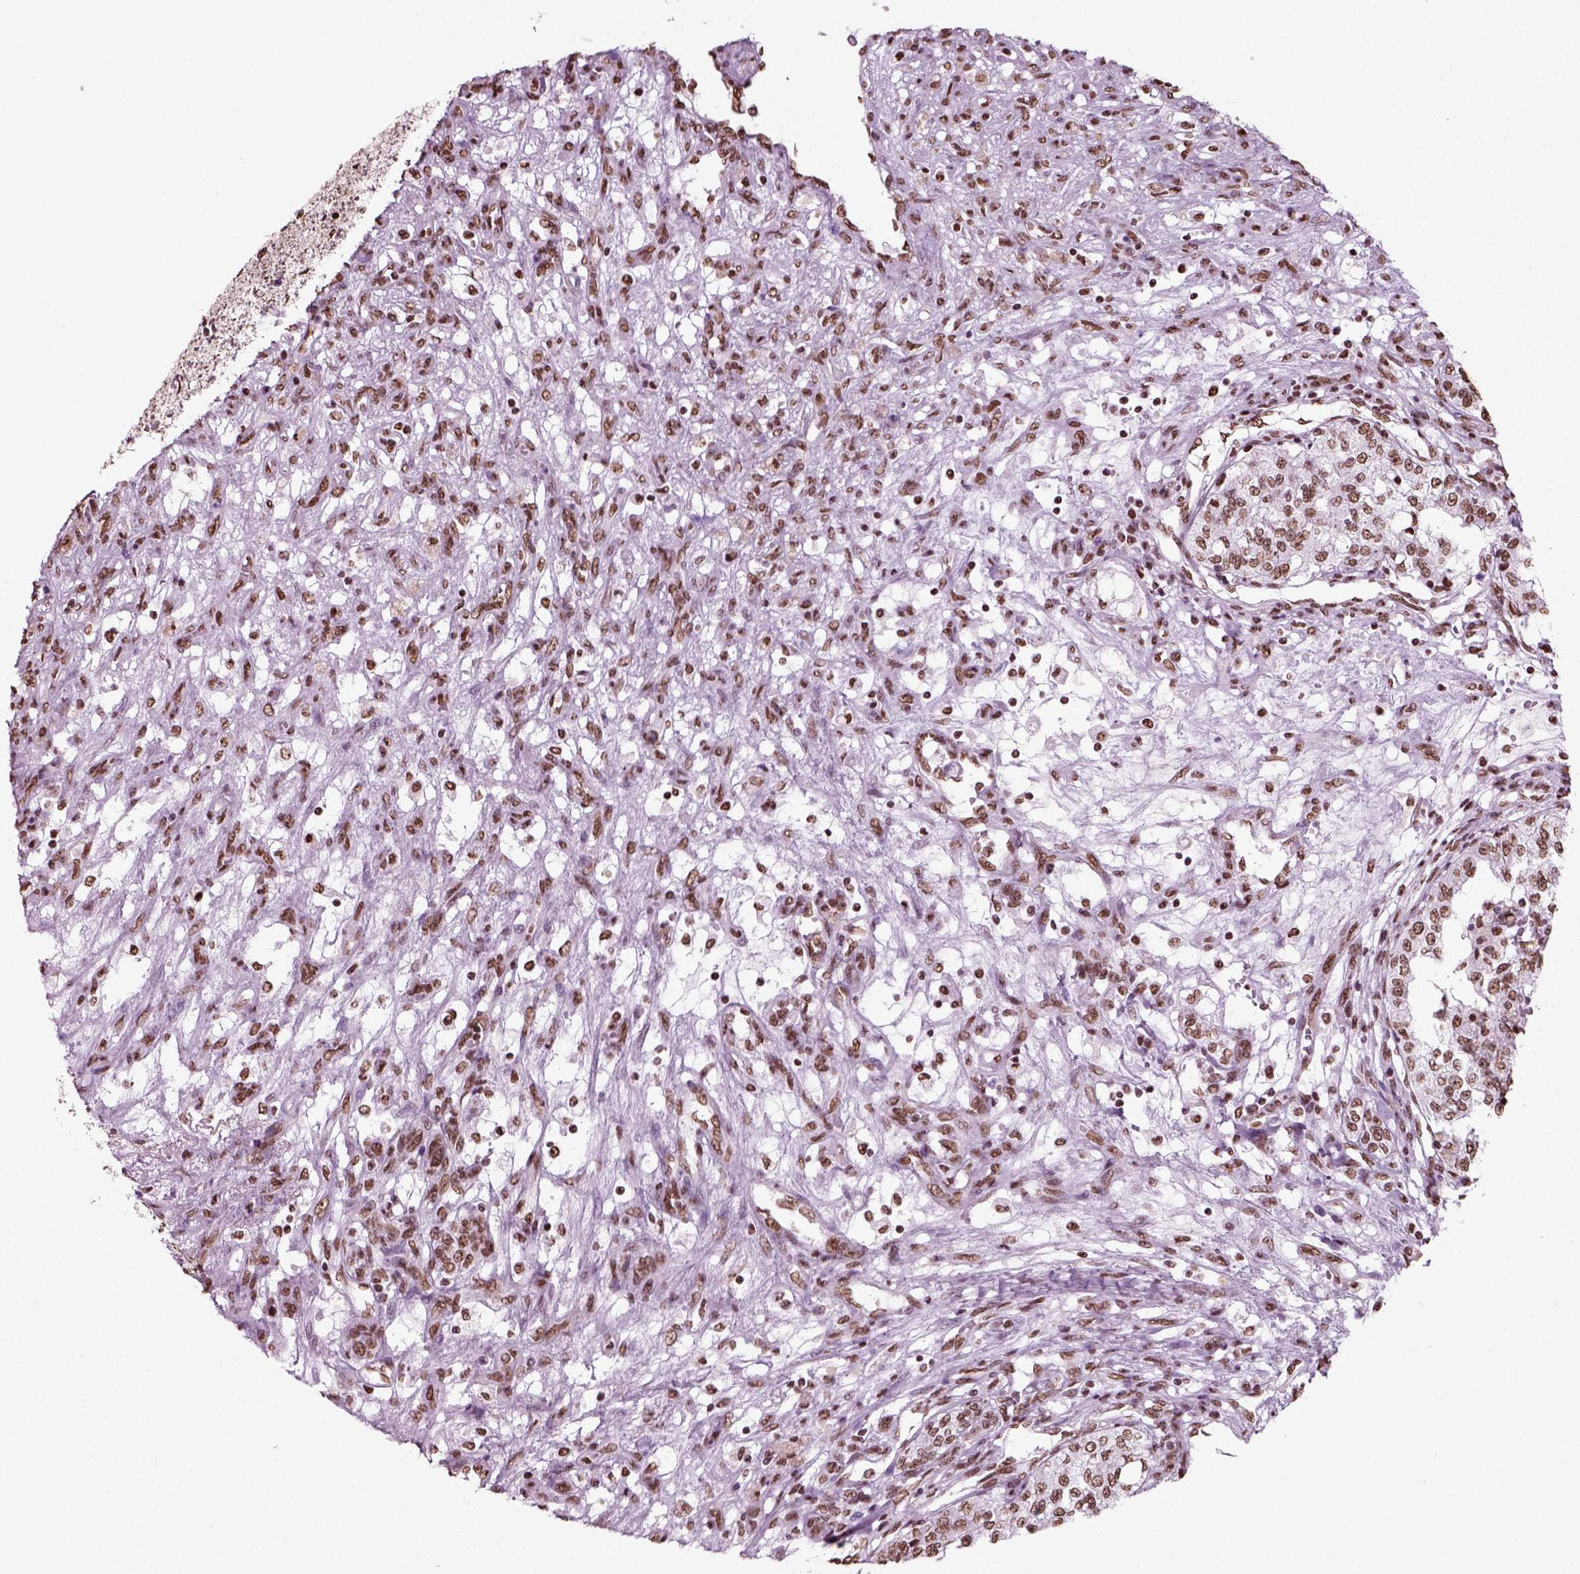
{"staining": {"intensity": "moderate", "quantity": ">75%", "location": "nuclear"}, "tissue": "renal cancer", "cell_type": "Tumor cells", "image_type": "cancer", "snomed": [{"axis": "morphology", "description": "Adenocarcinoma, NOS"}, {"axis": "topography", "description": "Kidney"}], "caption": "A high-resolution histopathology image shows IHC staining of renal adenocarcinoma, which exhibits moderate nuclear staining in about >75% of tumor cells.", "gene": "POLR1H", "patient": {"sex": "female", "age": 63}}